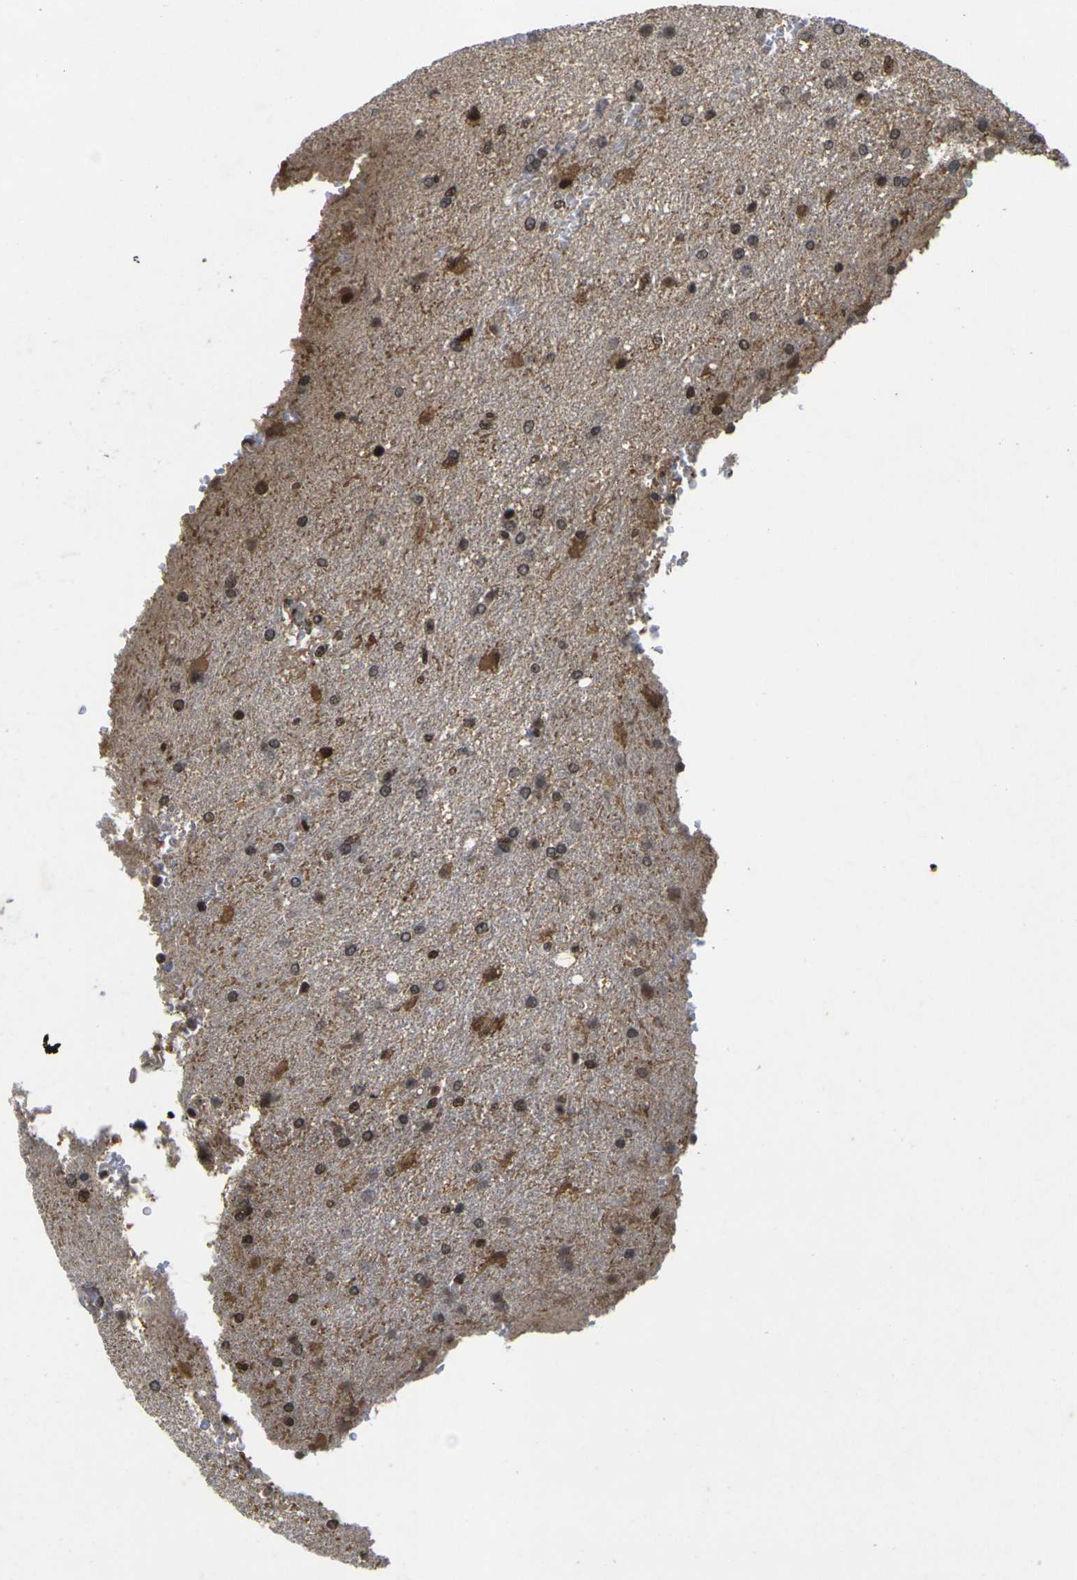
{"staining": {"intensity": "moderate", "quantity": "25%-75%", "location": "nuclear"}, "tissue": "glioma", "cell_type": "Tumor cells", "image_type": "cancer", "snomed": [{"axis": "morphology", "description": "Glioma, malignant, High grade"}, {"axis": "topography", "description": "Brain"}], "caption": "IHC of human glioma demonstrates medium levels of moderate nuclear expression in approximately 25%-75% of tumor cells. Nuclei are stained in blue.", "gene": "GTF2E1", "patient": {"sex": "male", "age": 71}}